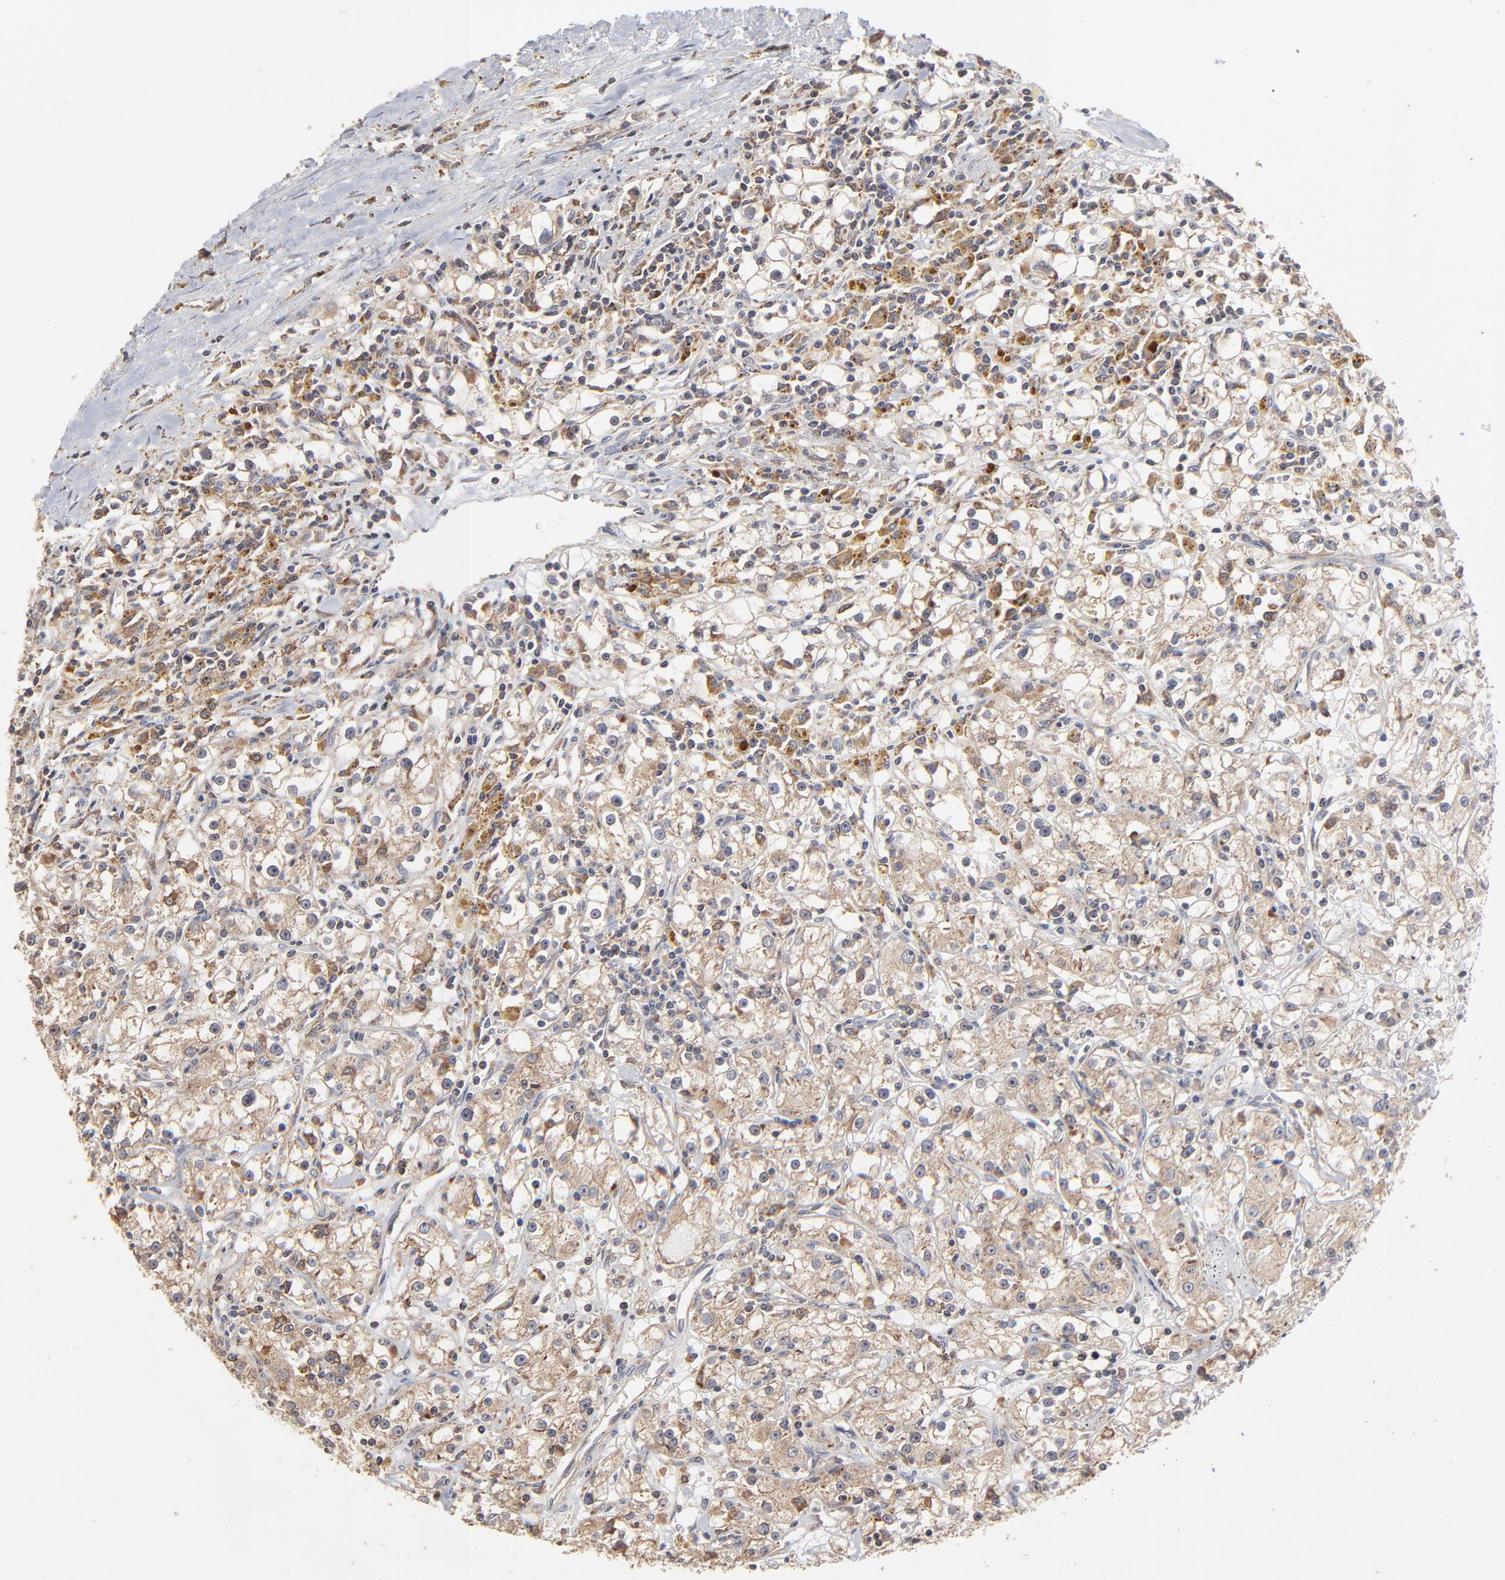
{"staining": {"intensity": "moderate", "quantity": "25%-75%", "location": "cytoplasmic/membranous"}, "tissue": "renal cancer", "cell_type": "Tumor cells", "image_type": "cancer", "snomed": [{"axis": "morphology", "description": "Adenocarcinoma, NOS"}, {"axis": "topography", "description": "Kidney"}], "caption": "High-power microscopy captured an immunohistochemistry micrograph of renal adenocarcinoma, revealing moderate cytoplasmic/membranous positivity in about 25%-75% of tumor cells.", "gene": "RNF213", "patient": {"sex": "male", "age": 56}}